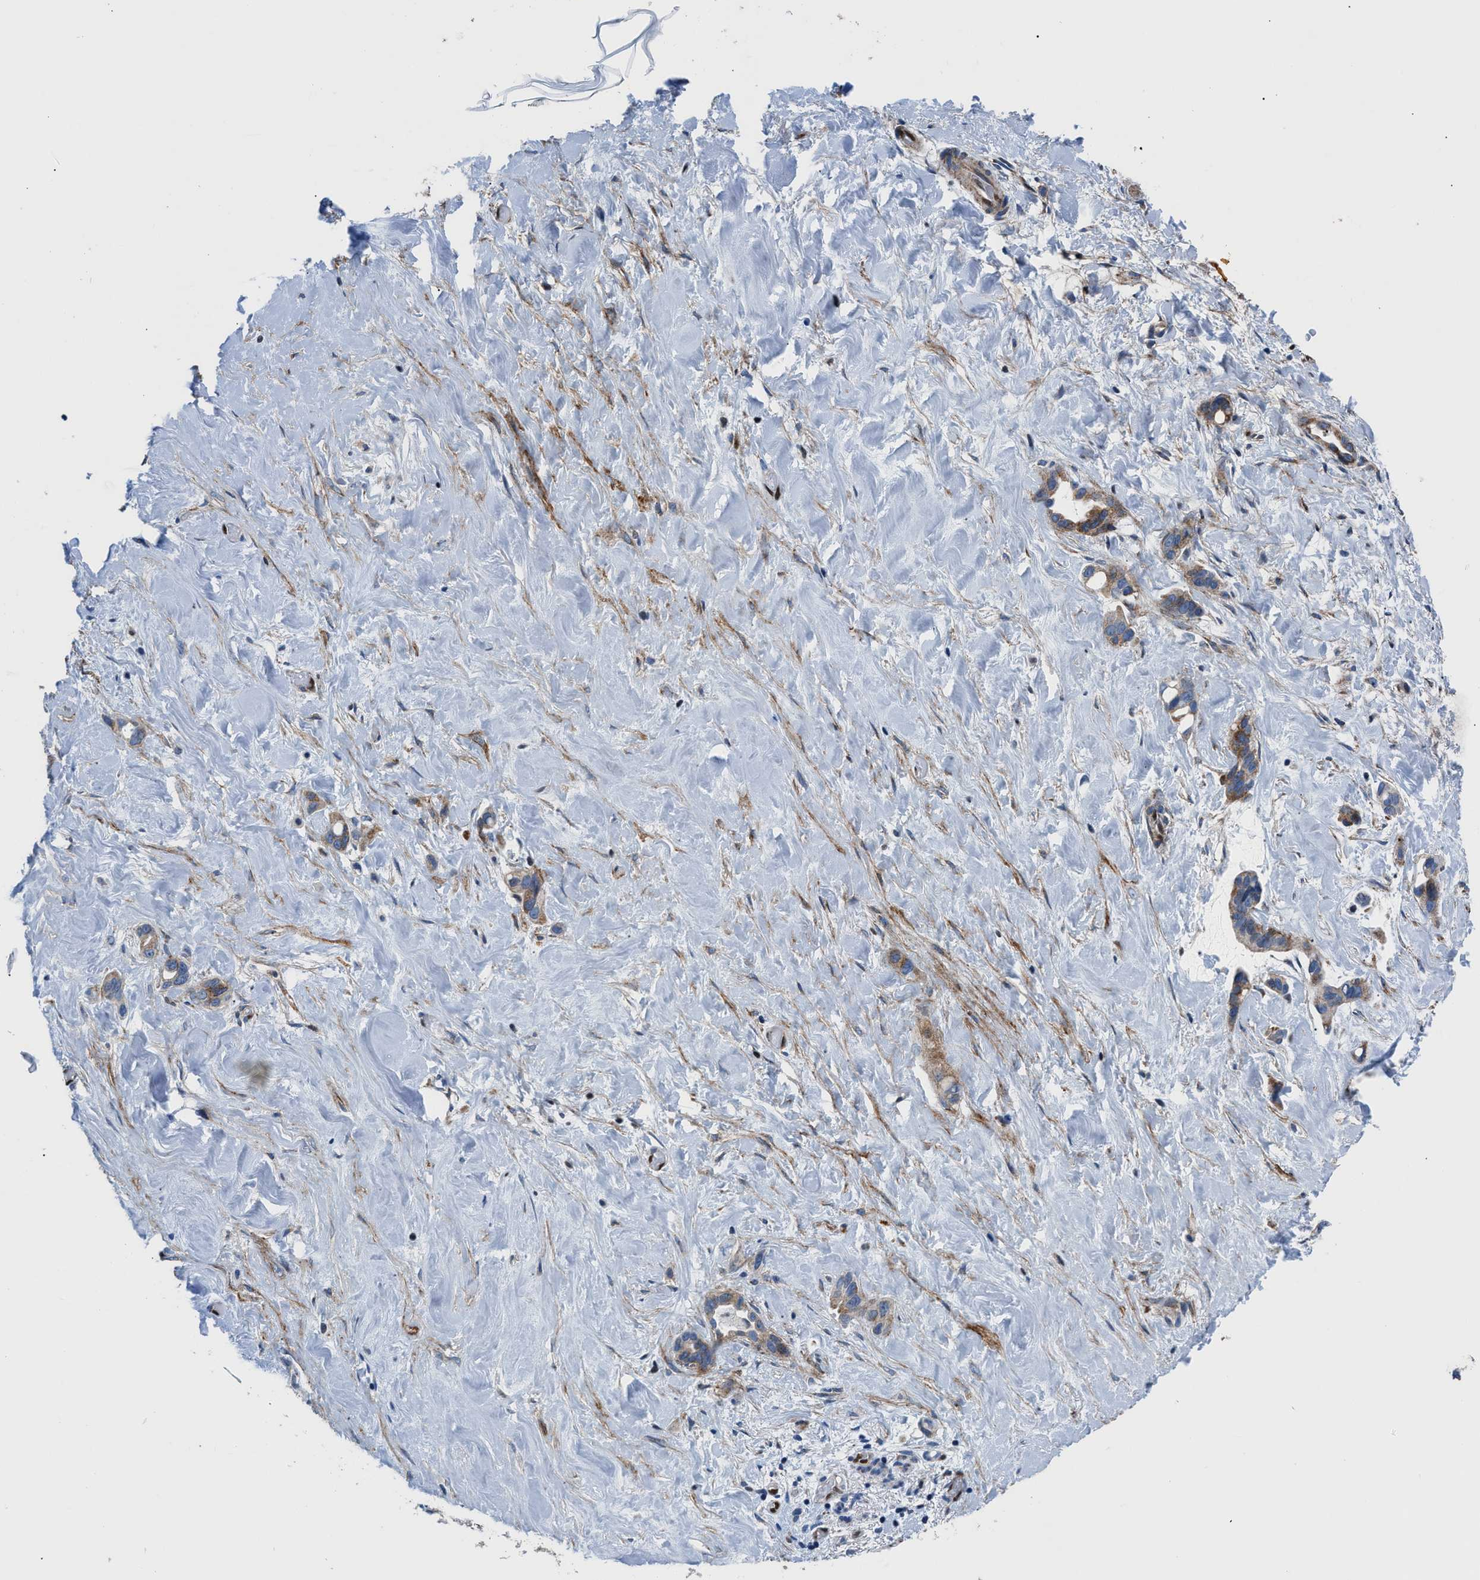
{"staining": {"intensity": "moderate", "quantity": "25%-75%", "location": "cytoplasmic/membranous"}, "tissue": "liver cancer", "cell_type": "Tumor cells", "image_type": "cancer", "snomed": [{"axis": "morphology", "description": "Cholangiocarcinoma"}, {"axis": "topography", "description": "Liver"}], "caption": "Protein expression analysis of human liver cancer reveals moderate cytoplasmic/membranous expression in about 25%-75% of tumor cells.", "gene": "LMO2", "patient": {"sex": "female", "age": 65}}